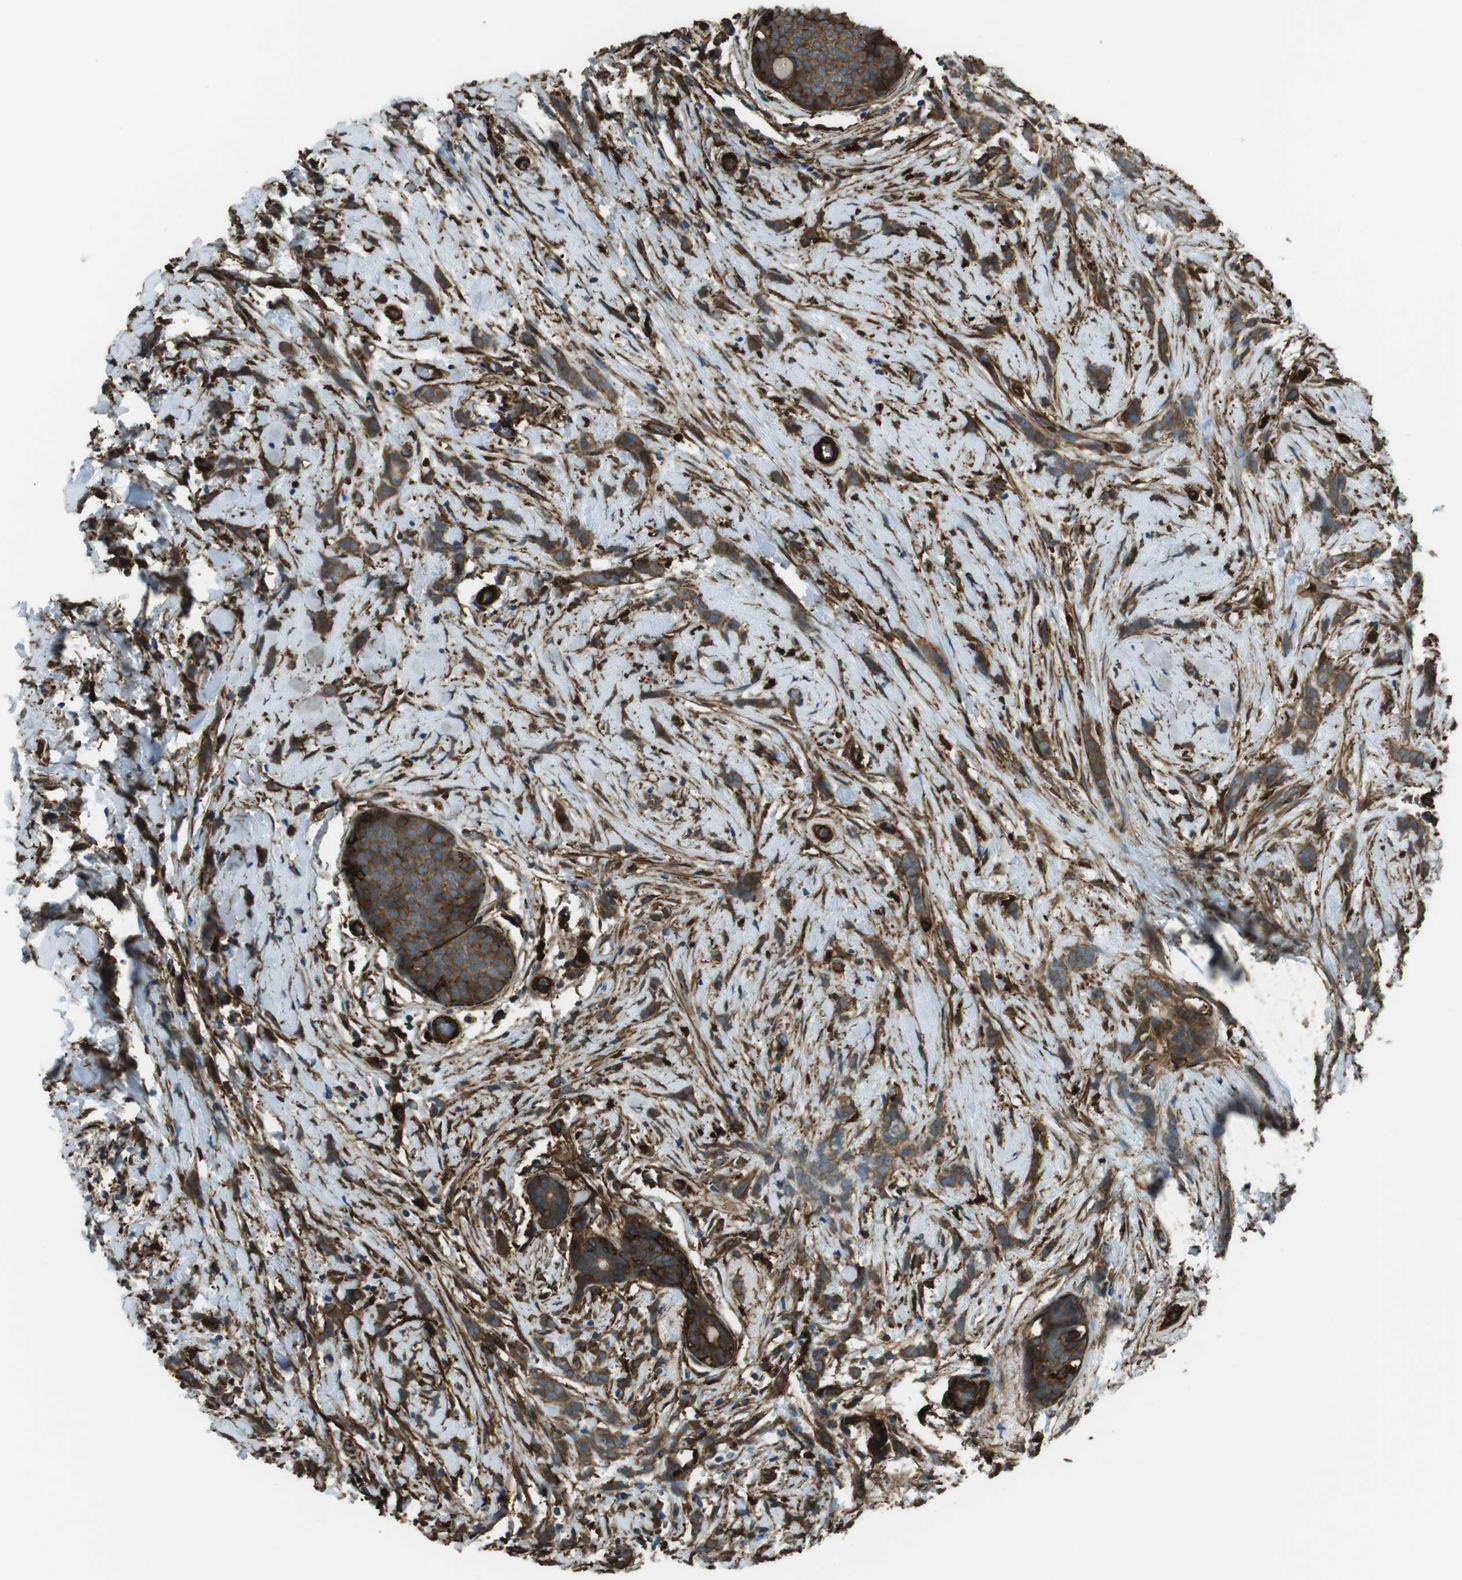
{"staining": {"intensity": "moderate", "quantity": ">75%", "location": "cytoplasmic/membranous"}, "tissue": "breast cancer", "cell_type": "Tumor cells", "image_type": "cancer", "snomed": [{"axis": "morphology", "description": "Lobular carcinoma, in situ"}, {"axis": "morphology", "description": "Lobular carcinoma"}, {"axis": "topography", "description": "Breast"}], "caption": "Breast cancer (lobular carcinoma in situ) was stained to show a protein in brown. There is medium levels of moderate cytoplasmic/membranous staining in approximately >75% of tumor cells.", "gene": "SFT2D1", "patient": {"sex": "female", "age": 41}}